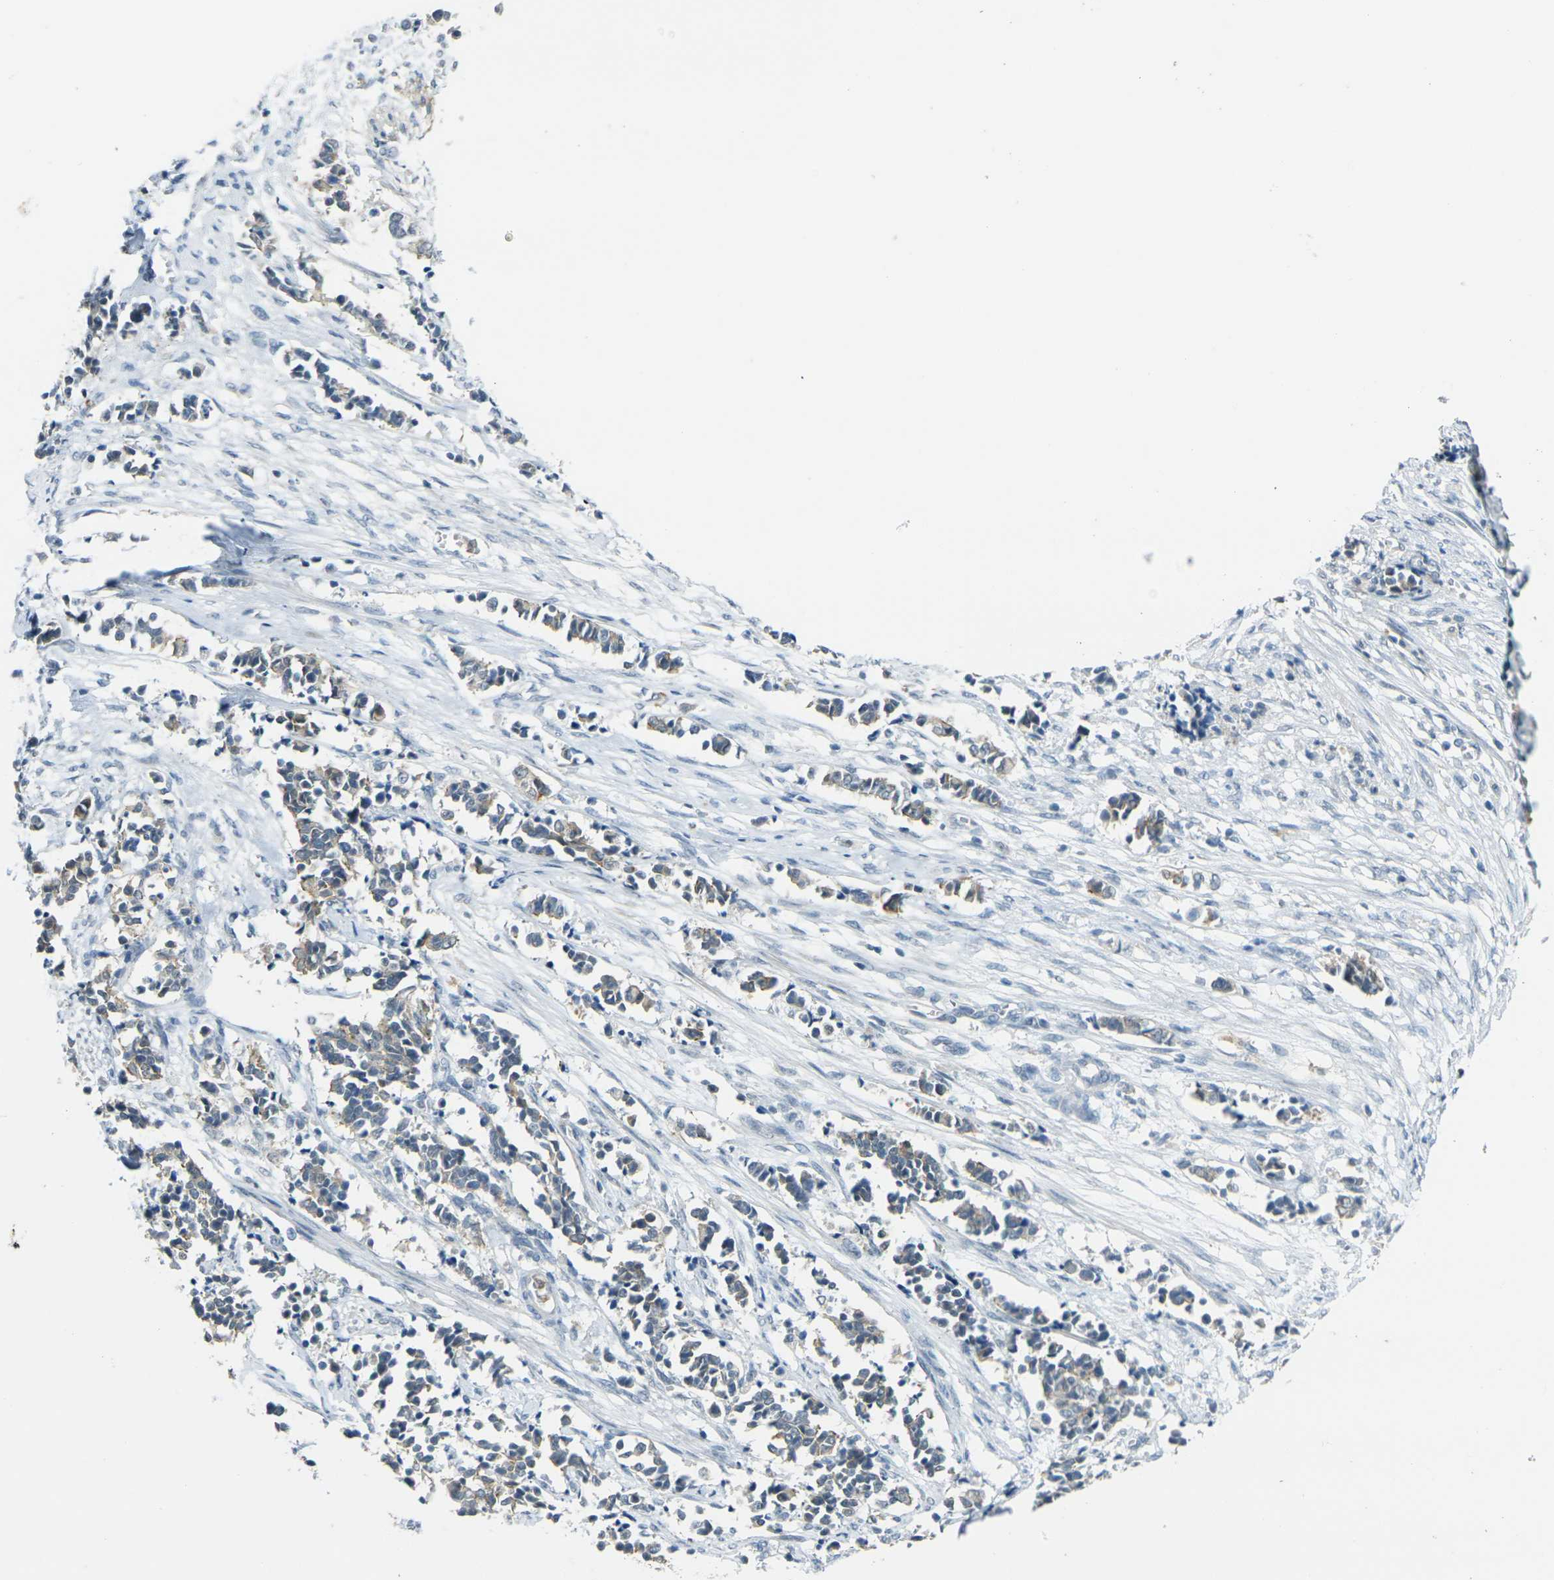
{"staining": {"intensity": "weak", "quantity": "25%-75%", "location": "cytoplasmic/membranous"}, "tissue": "cervical cancer", "cell_type": "Tumor cells", "image_type": "cancer", "snomed": [{"axis": "morphology", "description": "Normal tissue, NOS"}, {"axis": "morphology", "description": "Squamous cell carcinoma, NOS"}, {"axis": "topography", "description": "Cervix"}], "caption": "Immunohistochemistry (IHC) photomicrograph of human cervical squamous cell carcinoma stained for a protein (brown), which shows low levels of weak cytoplasmic/membranous expression in about 25%-75% of tumor cells.", "gene": "SPTBN2", "patient": {"sex": "female", "age": 35}}